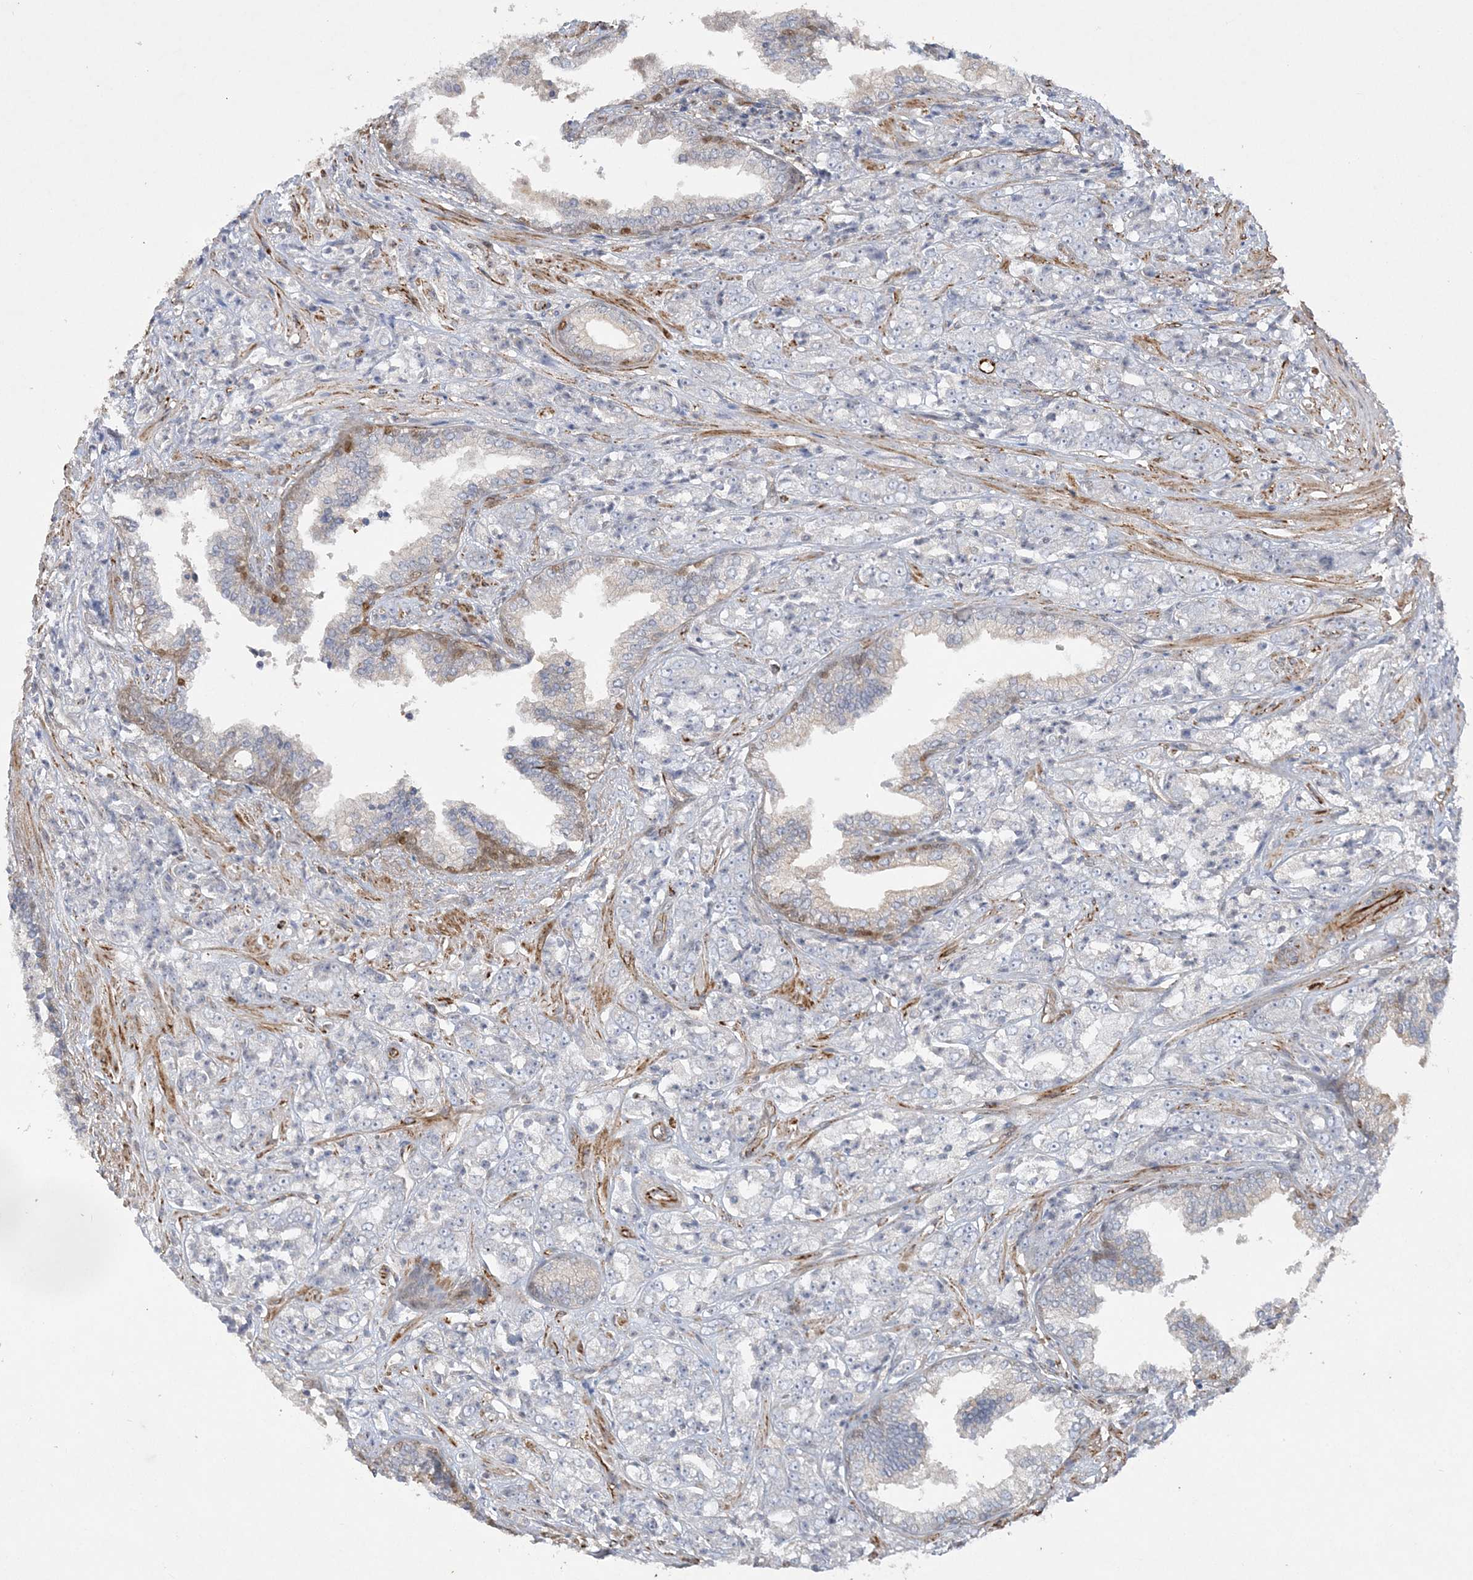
{"staining": {"intensity": "negative", "quantity": "none", "location": "none"}, "tissue": "prostate cancer", "cell_type": "Tumor cells", "image_type": "cancer", "snomed": [{"axis": "morphology", "description": "Adenocarcinoma, High grade"}, {"axis": "topography", "description": "Prostate"}], "caption": "The micrograph reveals no significant positivity in tumor cells of prostate cancer.", "gene": "INPP1", "patient": {"sex": "male", "age": 71}}